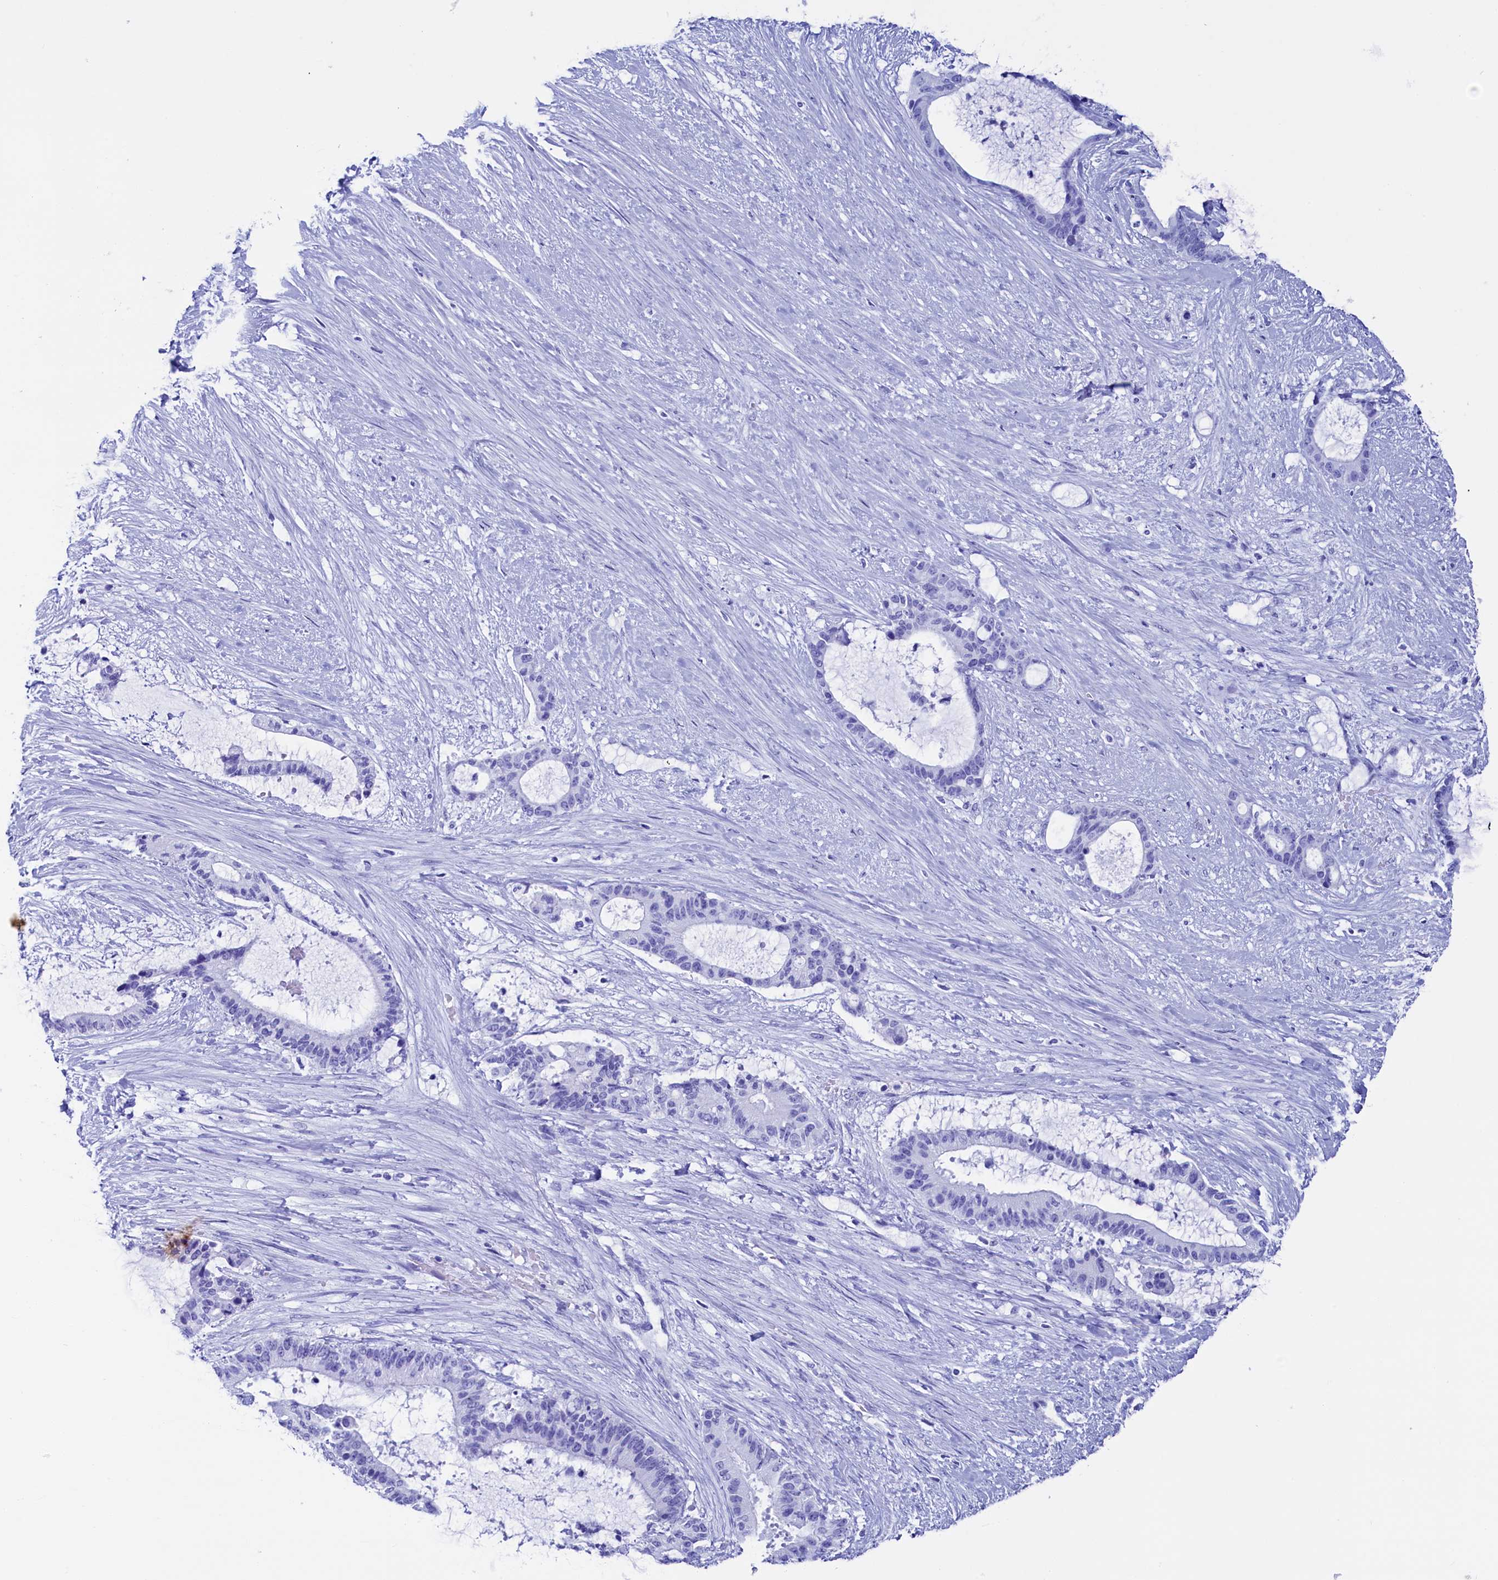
{"staining": {"intensity": "negative", "quantity": "none", "location": "none"}, "tissue": "liver cancer", "cell_type": "Tumor cells", "image_type": "cancer", "snomed": [{"axis": "morphology", "description": "Normal tissue, NOS"}, {"axis": "morphology", "description": "Cholangiocarcinoma"}, {"axis": "topography", "description": "Liver"}, {"axis": "topography", "description": "Peripheral nerve tissue"}], "caption": "Immunohistochemistry (IHC) histopathology image of human liver cholangiocarcinoma stained for a protein (brown), which shows no positivity in tumor cells.", "gene": "FLYWCH2", "patient": {"sex": "female", "age": 73}}